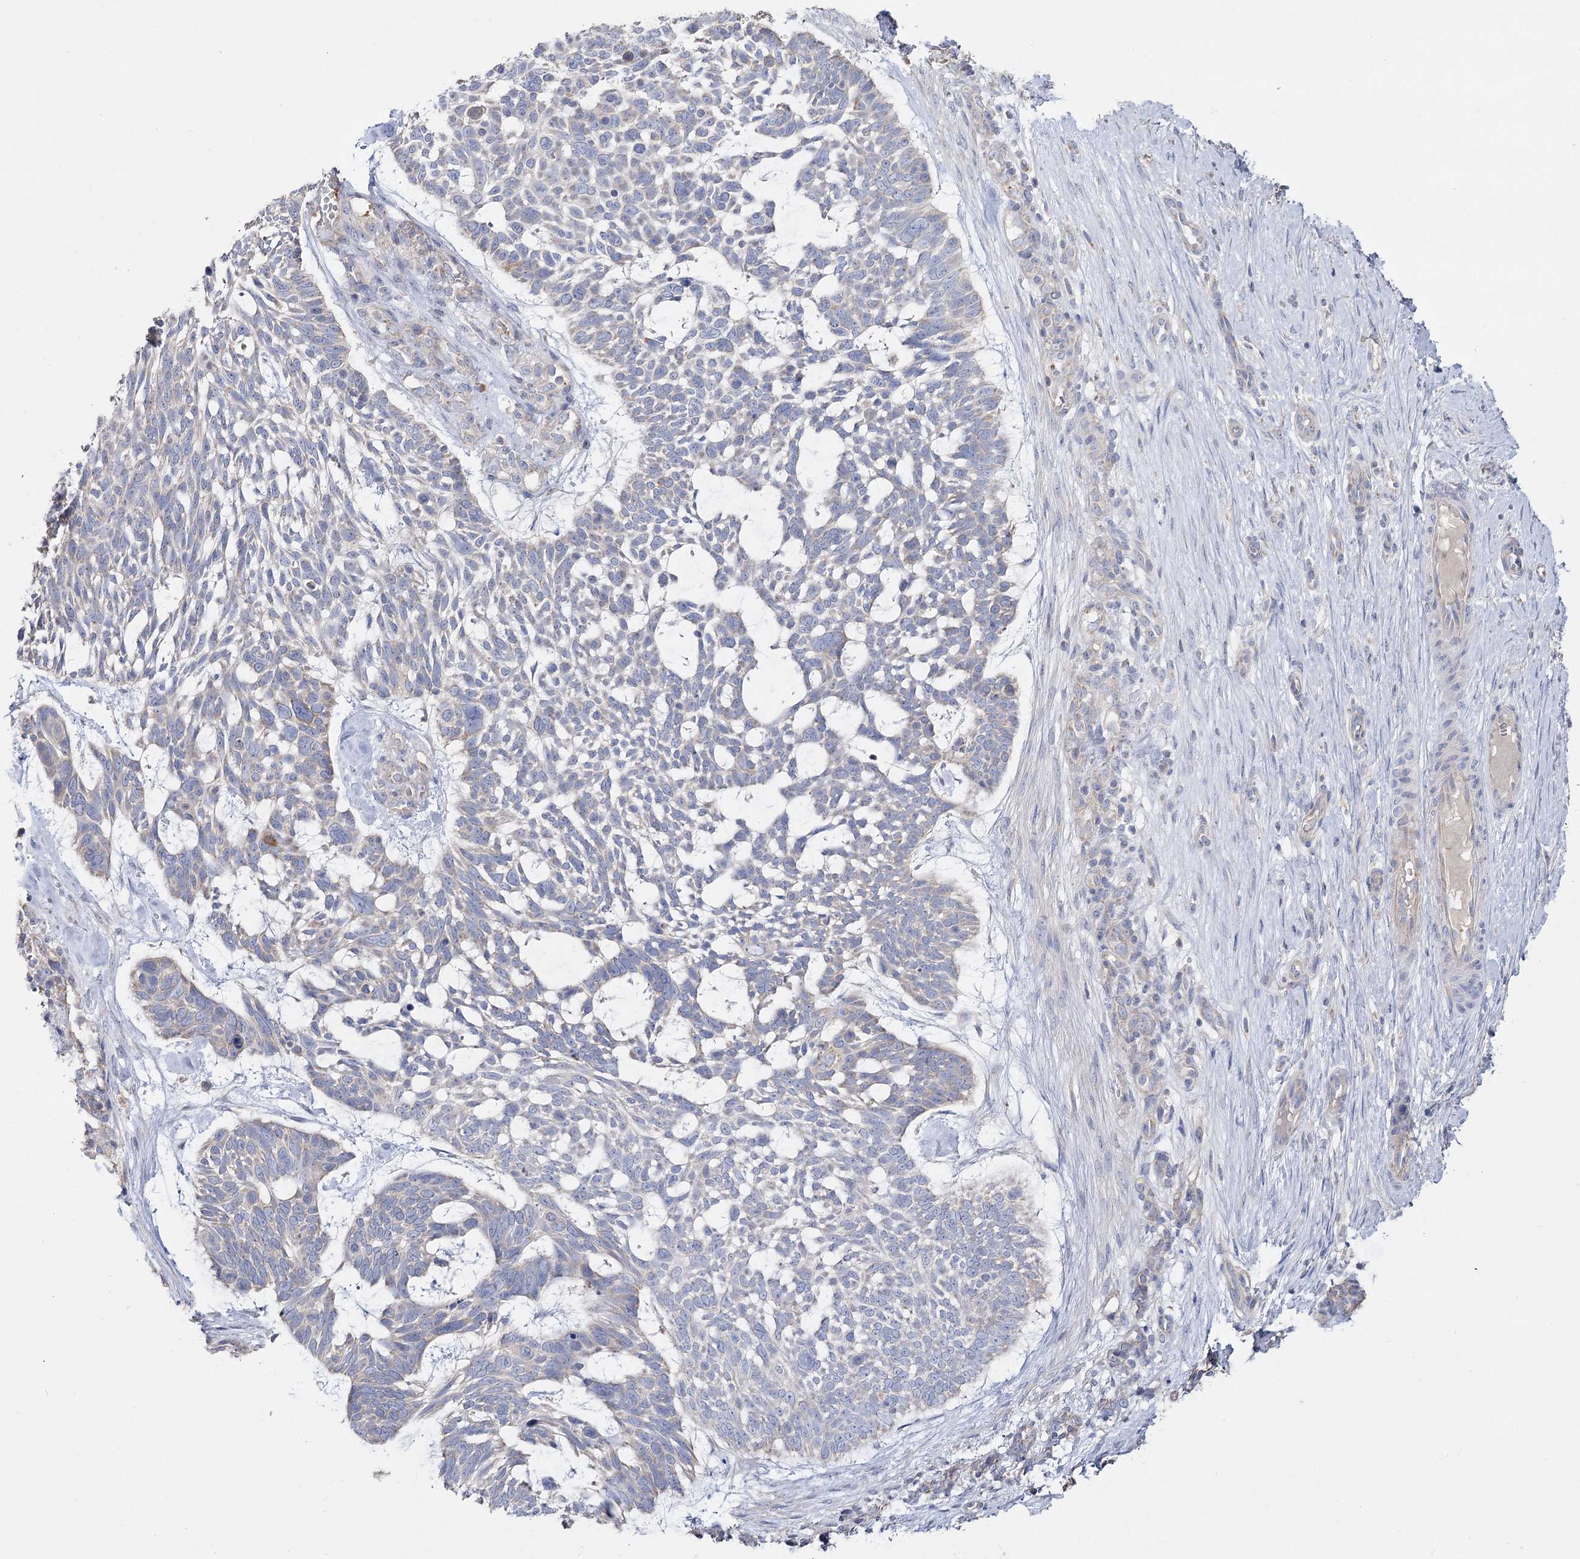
{"staining": {"intensity": "negative", "quantity": "none", "location": "none"}, "tissue": "skin cancer", "cell_type": "Tumor cells", "image_type": "cancer", "snomed": [{"axis": "morphology", "description": "Basal cell carcinoma"}, {"axis": "topography", "description": "Skin"}], "caption": "Immunohistochemistry histopathology image of neoplastic tissue: human skin cancer stained with DAB (3,3'-diaminobenzidine) shows no significant protein expression in tumor cells.", "gene": "TMEM187", "patient": {"sex": "male", "age": 88}}